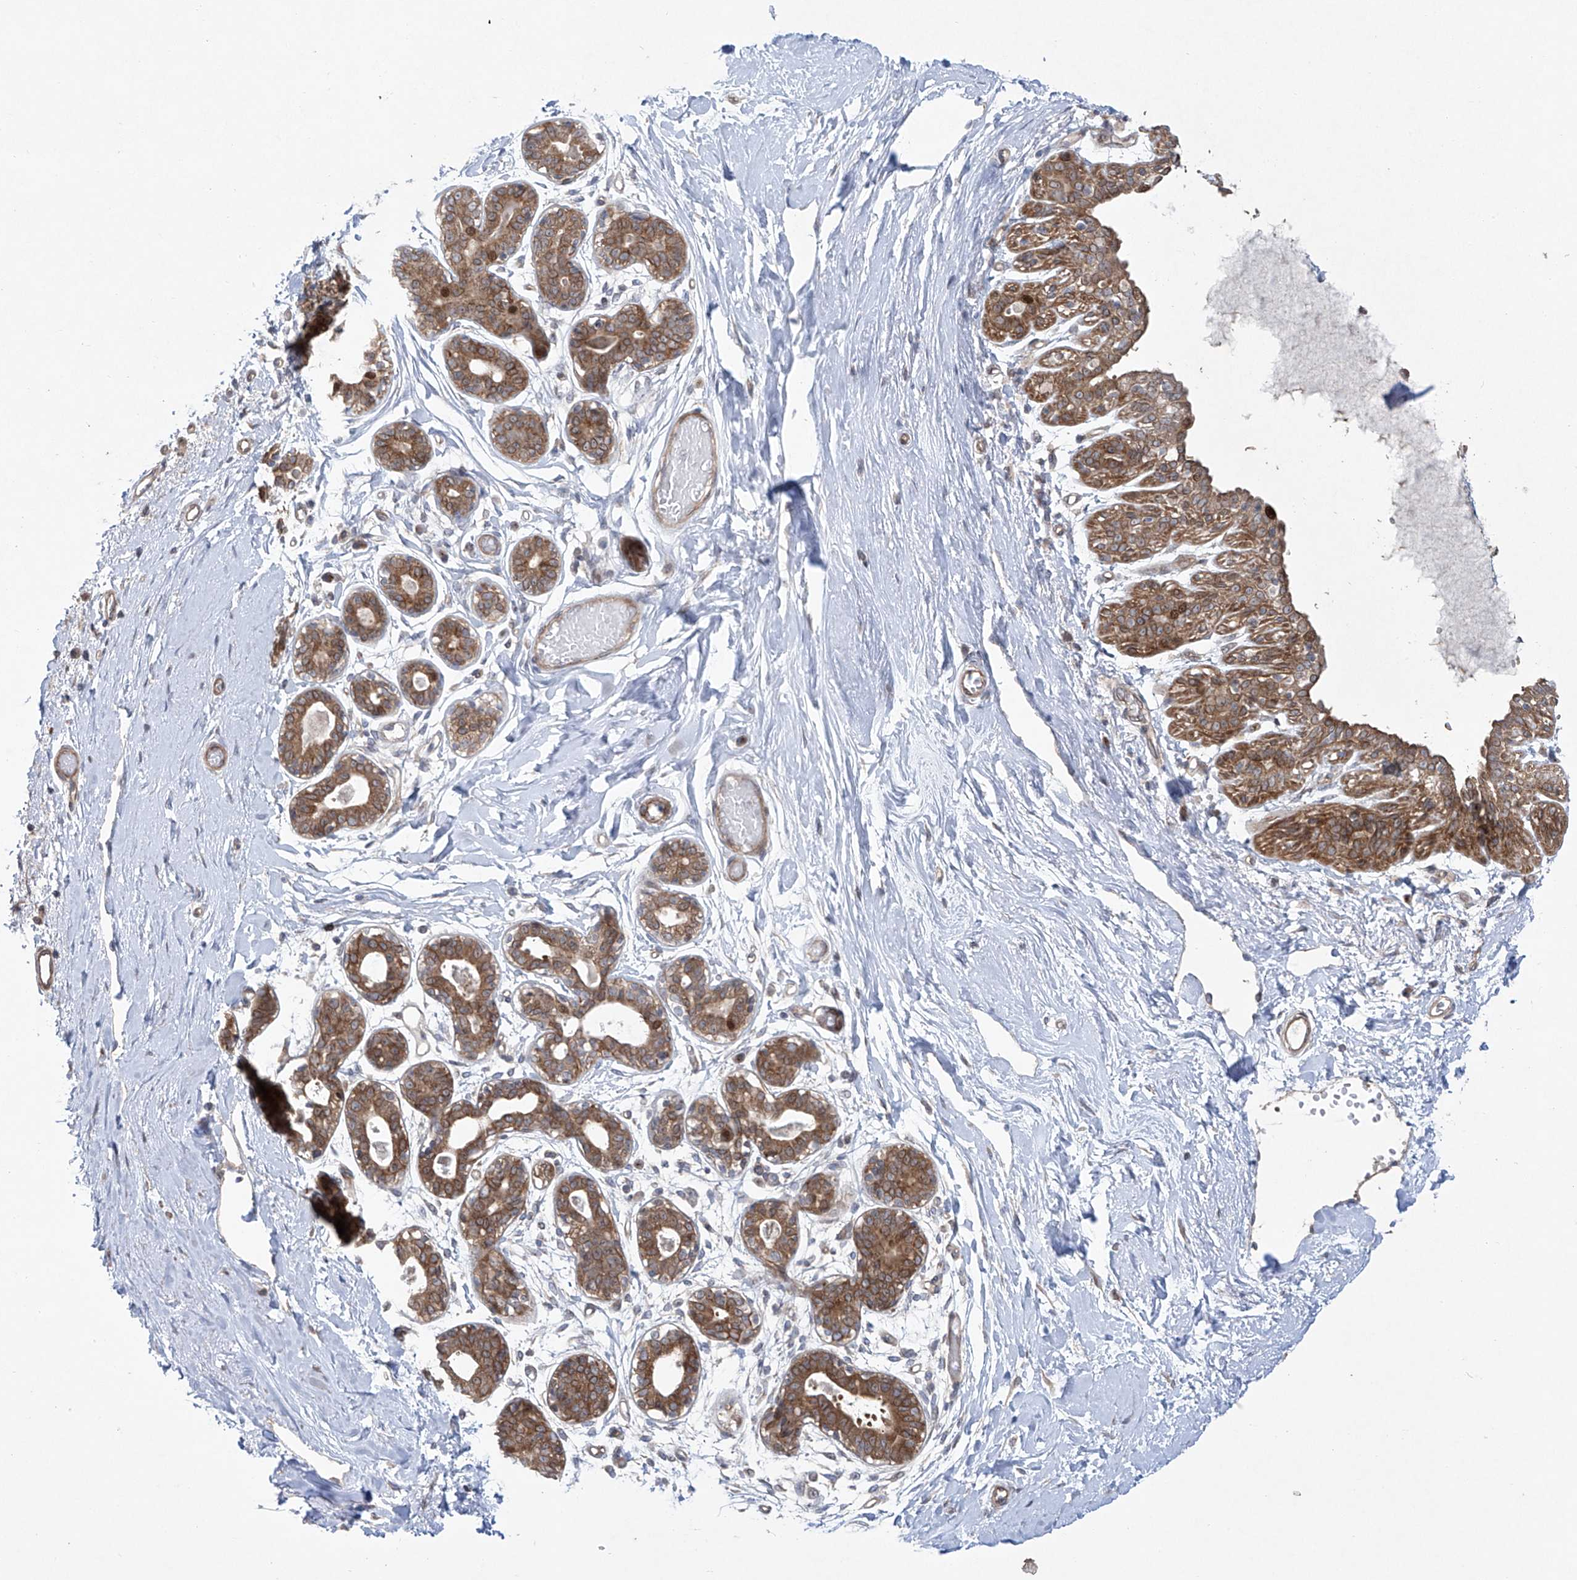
{"staining": {"intensity": "negative", "quantity": "none", "location": "none"}, "tissue": "breast", "cell_type": "Adipocytes", "image_type": "normal", "snomed": [{"axis": "morphology", "description": "Normal tissue, NOS"}, {"axis": "topography", "description": "Breast"}], "caption": "Histopathology image shows no significant protein staining in adipocytes of benign breast.", "gene": "KLC4", "patient": {"sex": "female", "age": 45}}